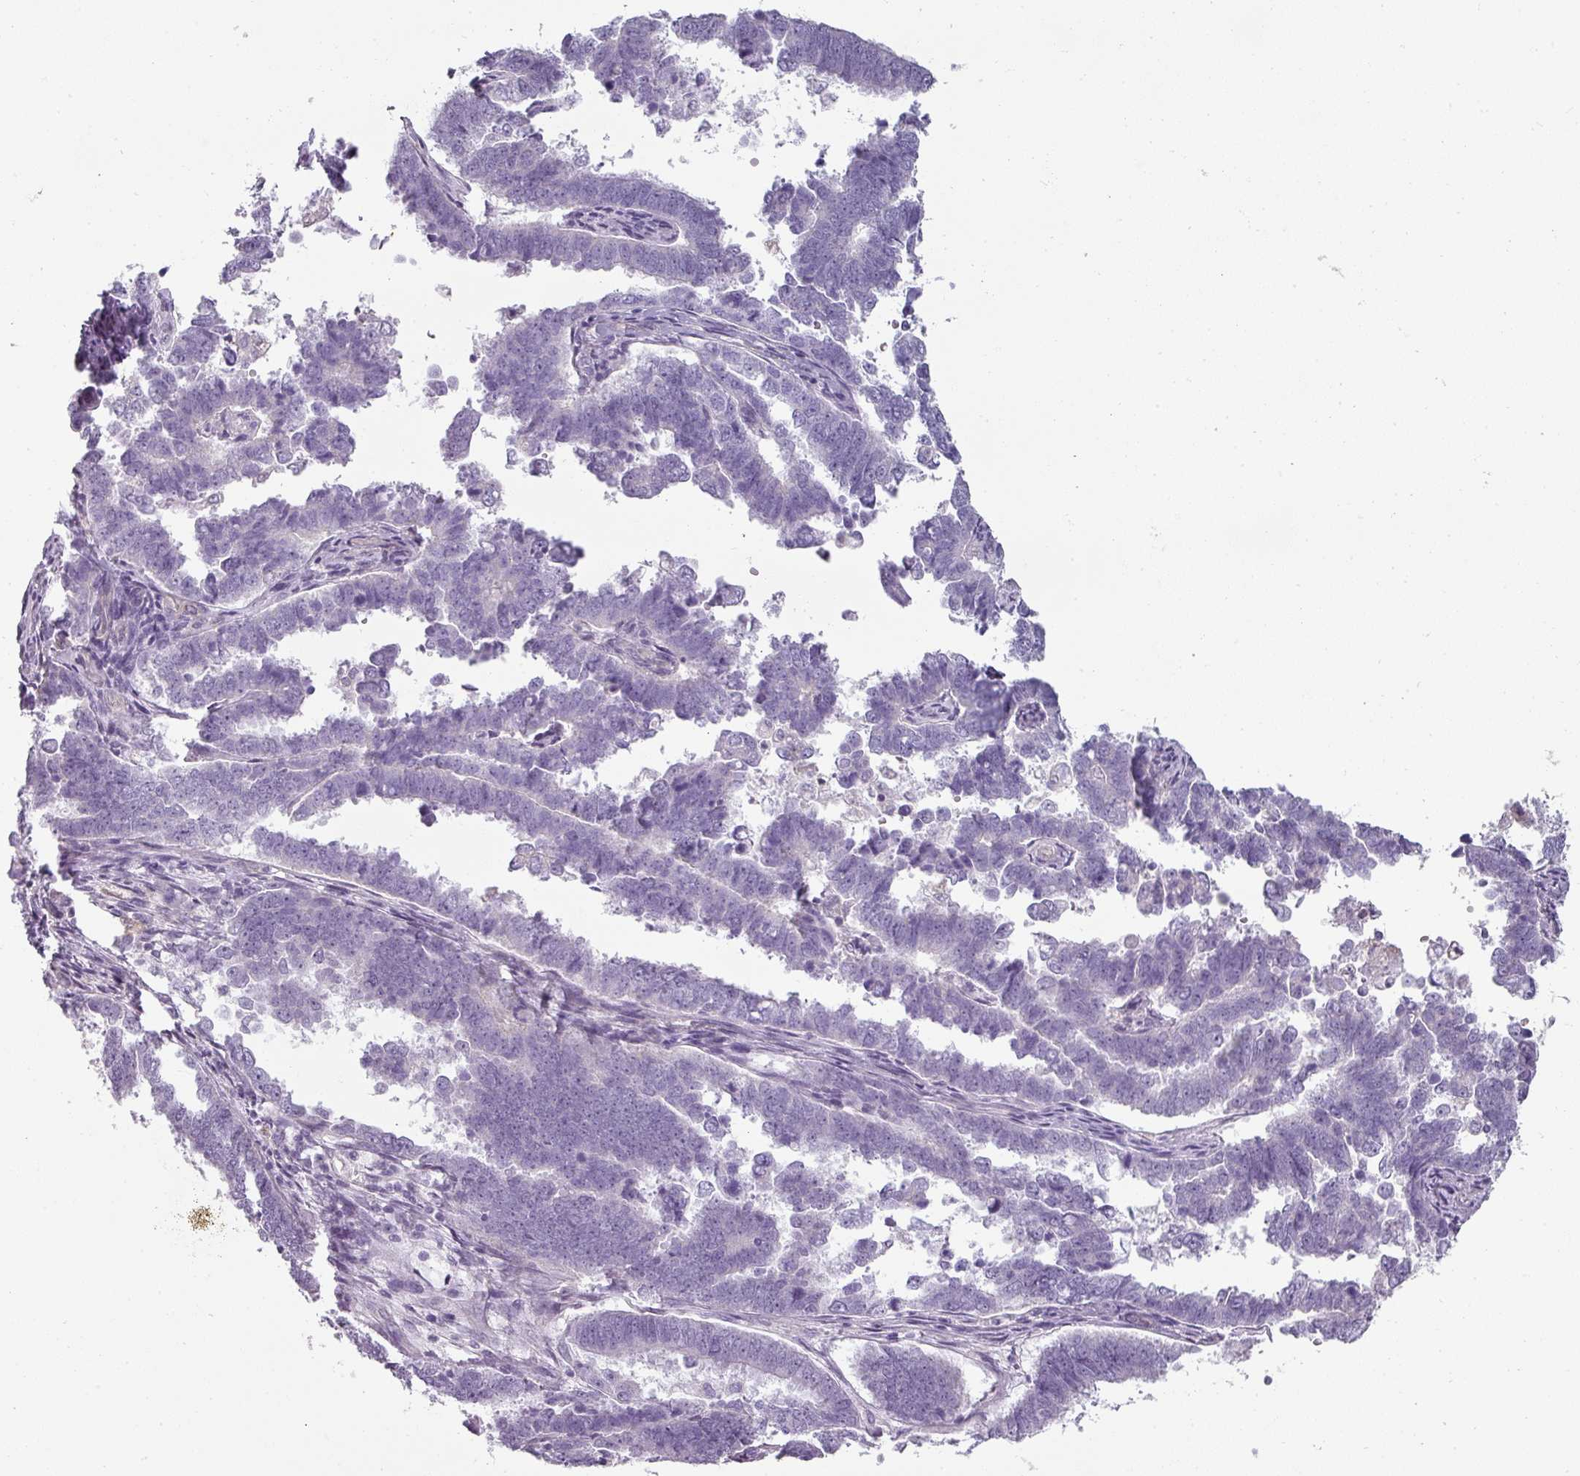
{"staining": {"intensity": "negative", "quantity": "none", "location": "none"}, "tissue": "endometrial cancer", "cell_type": "Tumor cells", "image_type": "cancer", "snomed": [{"axis": "morphology", "description": "Adenocarcinoma, NOS"}, {"axis": "topography", "description": "Endometrium"}], "caption": "There is no significant expression in tumor cells of endometrial adenocarcinoma.", "gene": "ASB1", "patient": {"sex": "female", "age": 75}}